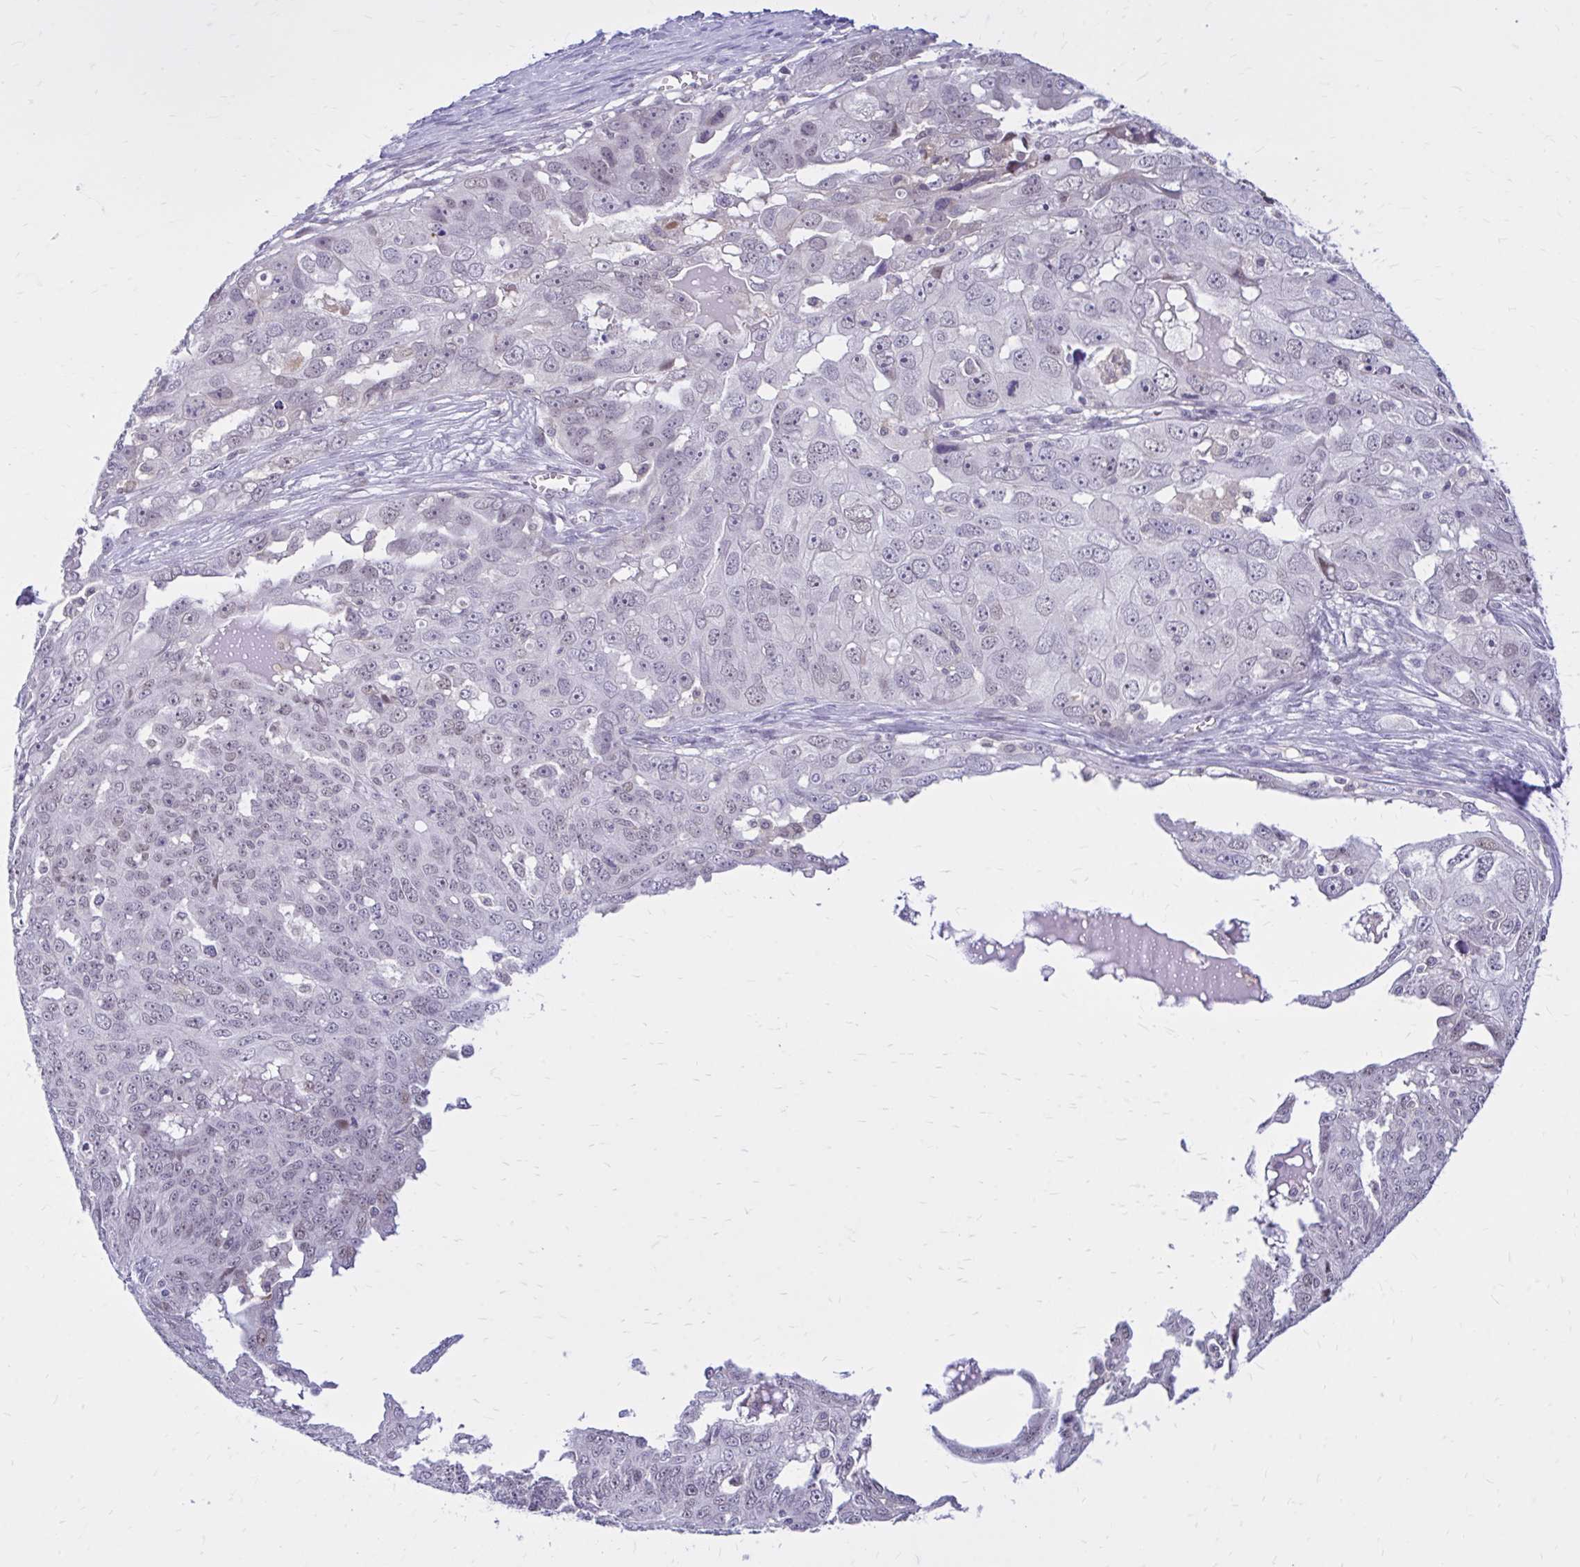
{"staining": {"intensity": "weak", "quantity": "25%-75%", "location": "nuclear"}, "tissue": "ovarian cancer", "cell_type": "Tumor cells", "image_type": "cancer", "snomed": [{"axis": "morphology", "description": "Carcinoma, endometroid"}, {"axis": "topography", "description": "Ovary"}], "caption": "A micrograph of ovarian cancer (endometroid carcinoma) stained for a protein shows weak nuclear brown staining in tumor cells.", "gene": "ZBTB25", "patient": {"sex": "female", "age": 70}}